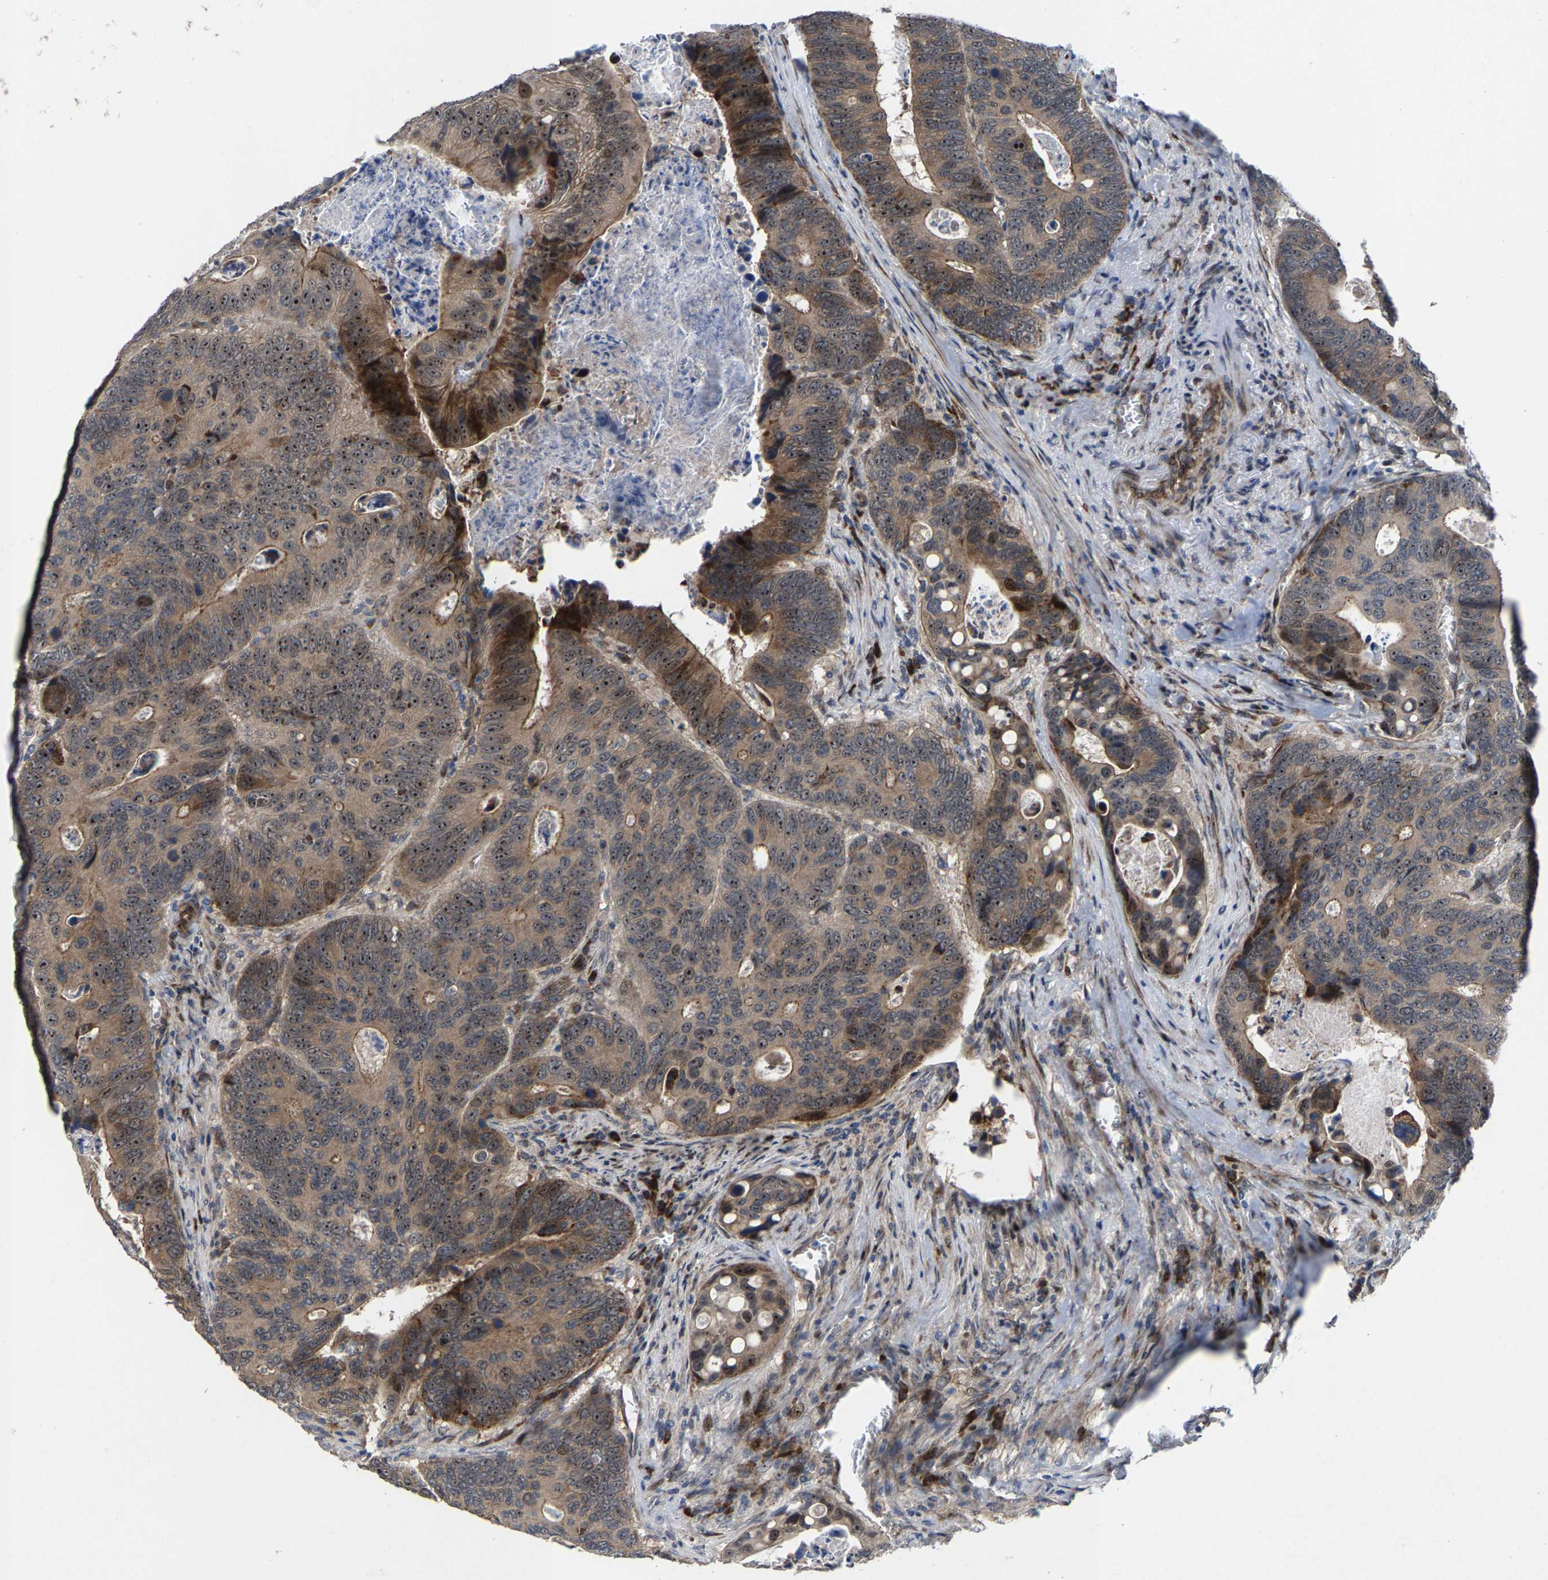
{"staining": {"intensity": "moderate", "quantity": ">75%", "location": "cytoplasmic/membranous,nuclear"}, "tissue": "colorectal cancer", "cell_type": "Tumor cells", "image_type": "cancer", "snomed": [{"axis": "morphology", "description": "Inflammation, NOS"}, {"axis": "morphology", "description": "Adenocarcinoma, NOS"}, {"axis": "topography", "description": "Colon"}], "caption": "Human colorectal cancer stained with a brown dye exhibits moderate cytoplasmic/membranous and nuclear positive positivity in approximately >75% of tumor cells.", "gene": "HAUS6", "patient": {"sex": "male", "age": 72}}